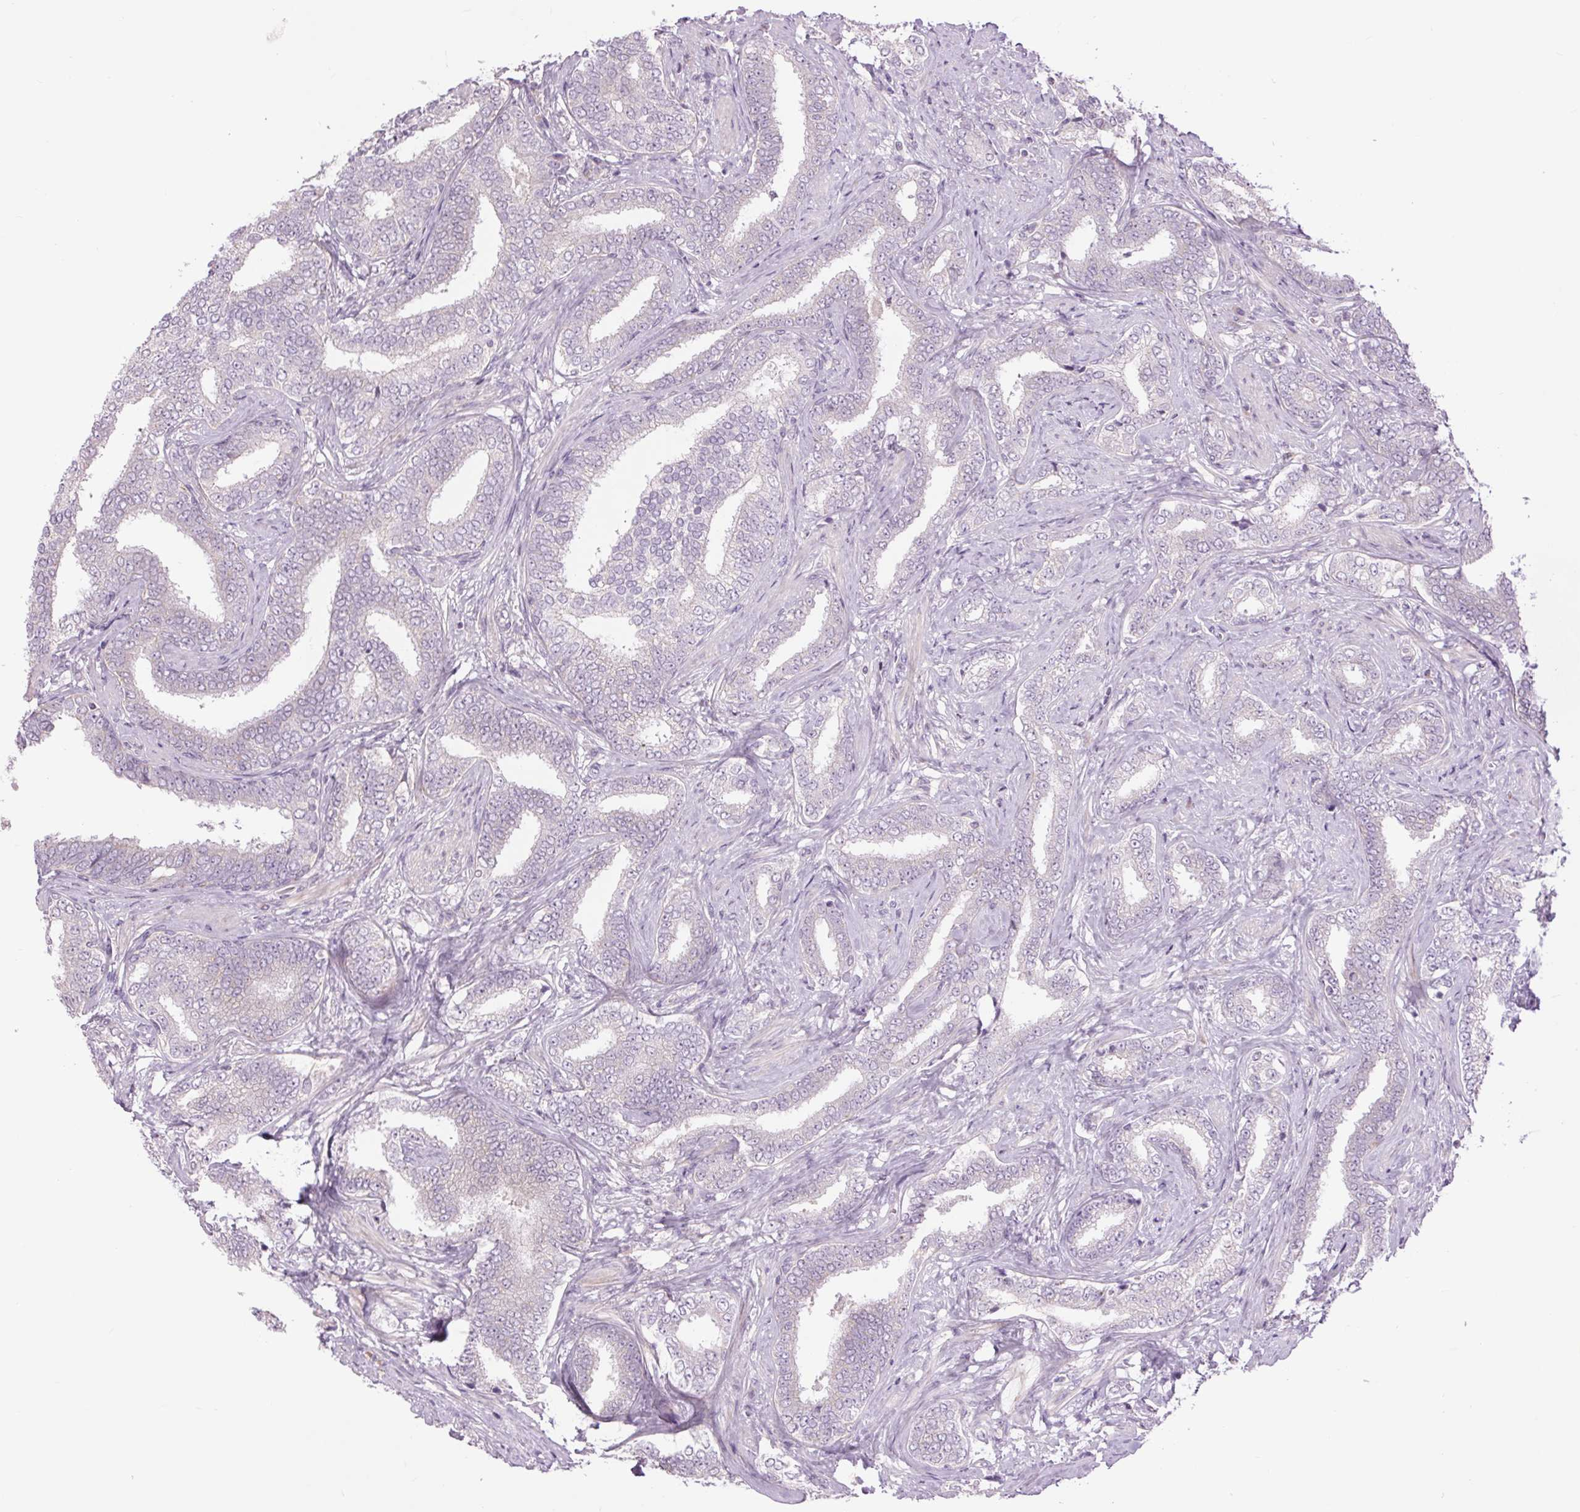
{"staining": {"intensity": "negative", "quantity": "none", "location": "none"}, "tissue": "prostate cancer", "cell_type": "Tumor cells", "image_type": "cancer", "snomed": [{"axis": "morphology", "description": "Adenocarcinoma, High grade"}, {"axis": "topography", "description": "Prostate"}], "caption": "Image shows no protein staining in tumor cells of high-grade adenocarcinoma (prostate) tissue.", "gene": "CTNNA3", "patient": {"sex": "male", "age": 72}}